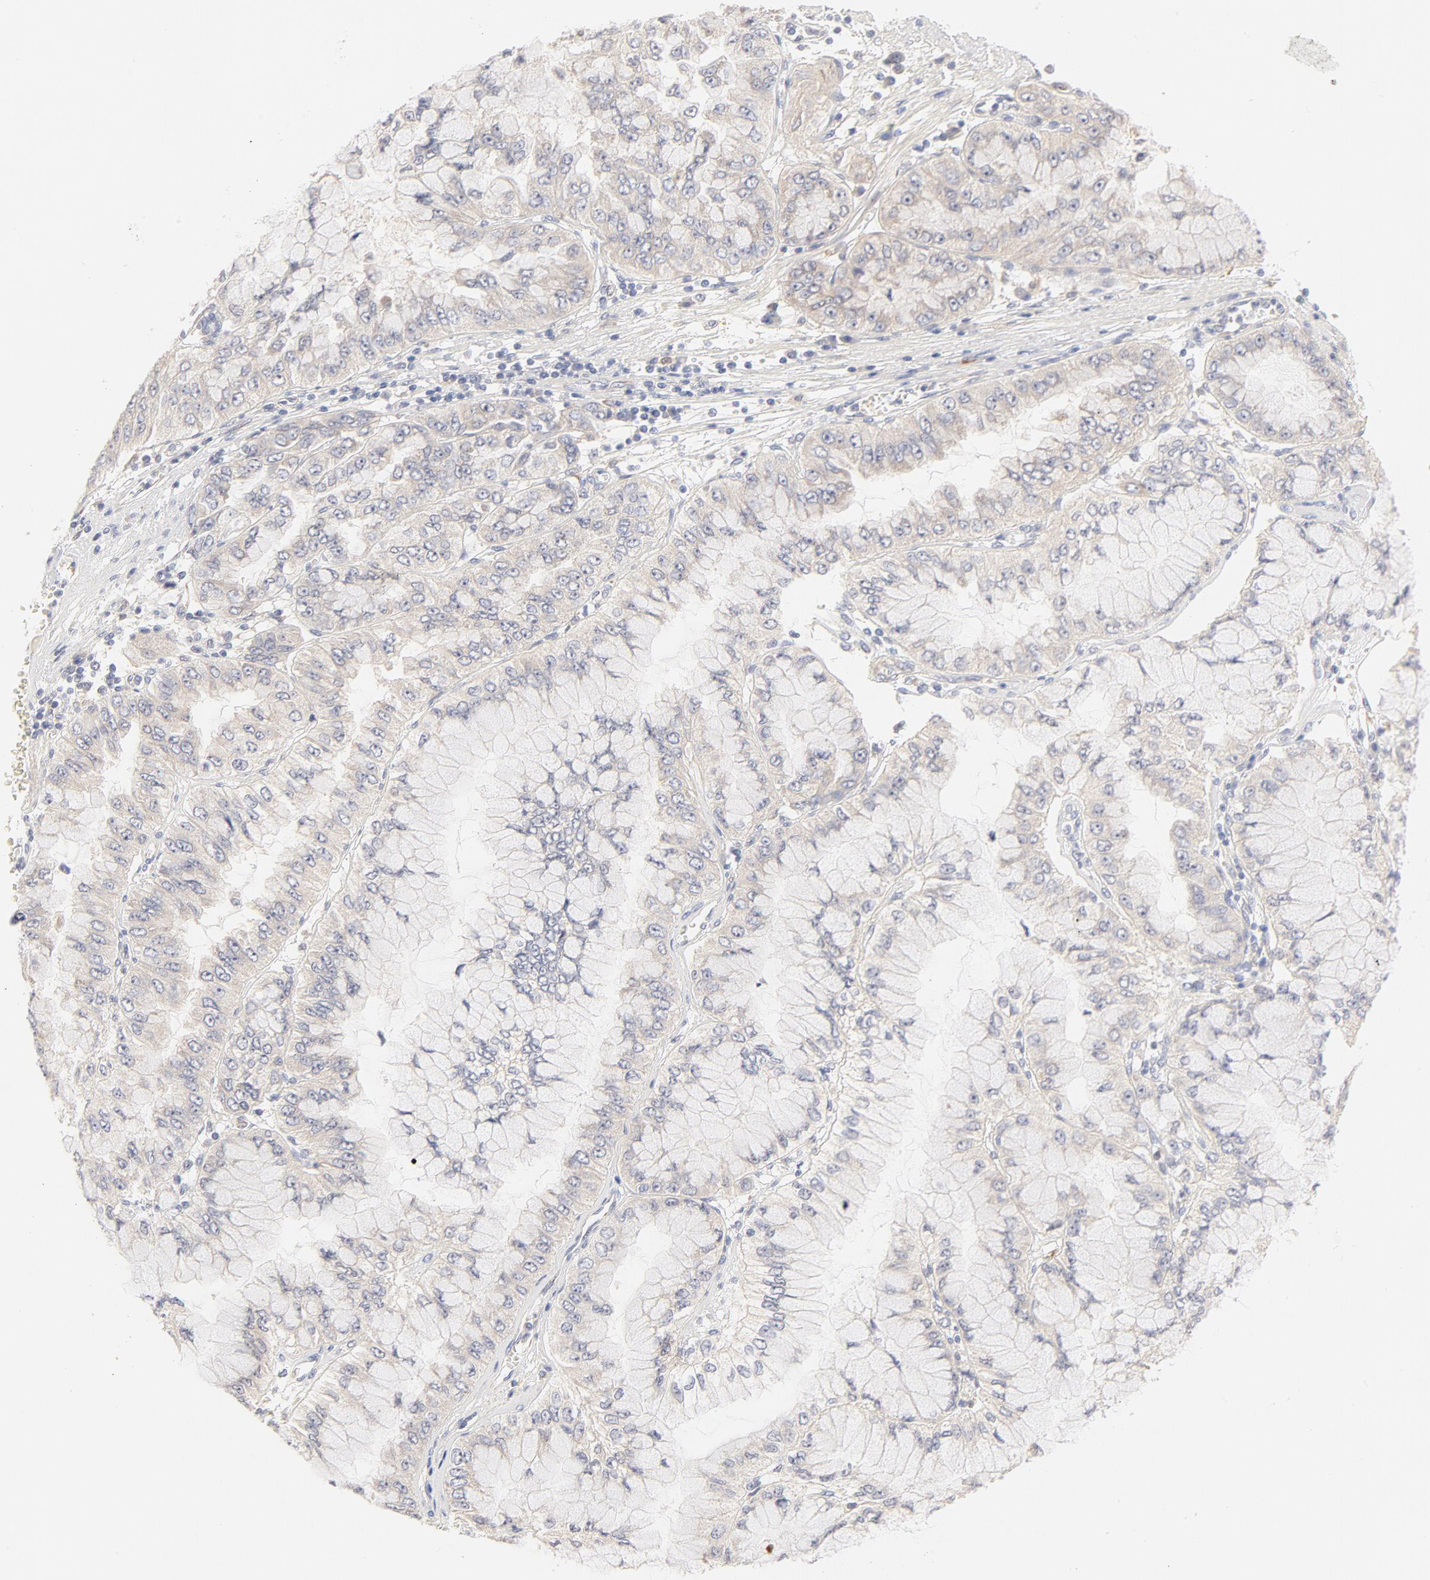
{"staining": {"intensity": "weak", "quantity": ">75%", "location": "cytoplasmic/membranous"}, "tissue": "liver cancer", "cell_type": "Tumor cells", "image_type": "cancer", "snomed": [{"axis": "morphology", "description": "Cholangiocarcinoma"}, {"axis": "topography", "description": "Liver"}], "caption": "Liver cancer (cholangiocarcinoma) stained with DAB immunohistochemistry demonstrates low levels of weak cytoplasmic/membranous expression in about >75% of tumor cells. (DAB IHC with brightfield microscopy, high magnification).", "gene": "MTERF2", "patient": {"sex": "female", "age": 79}}